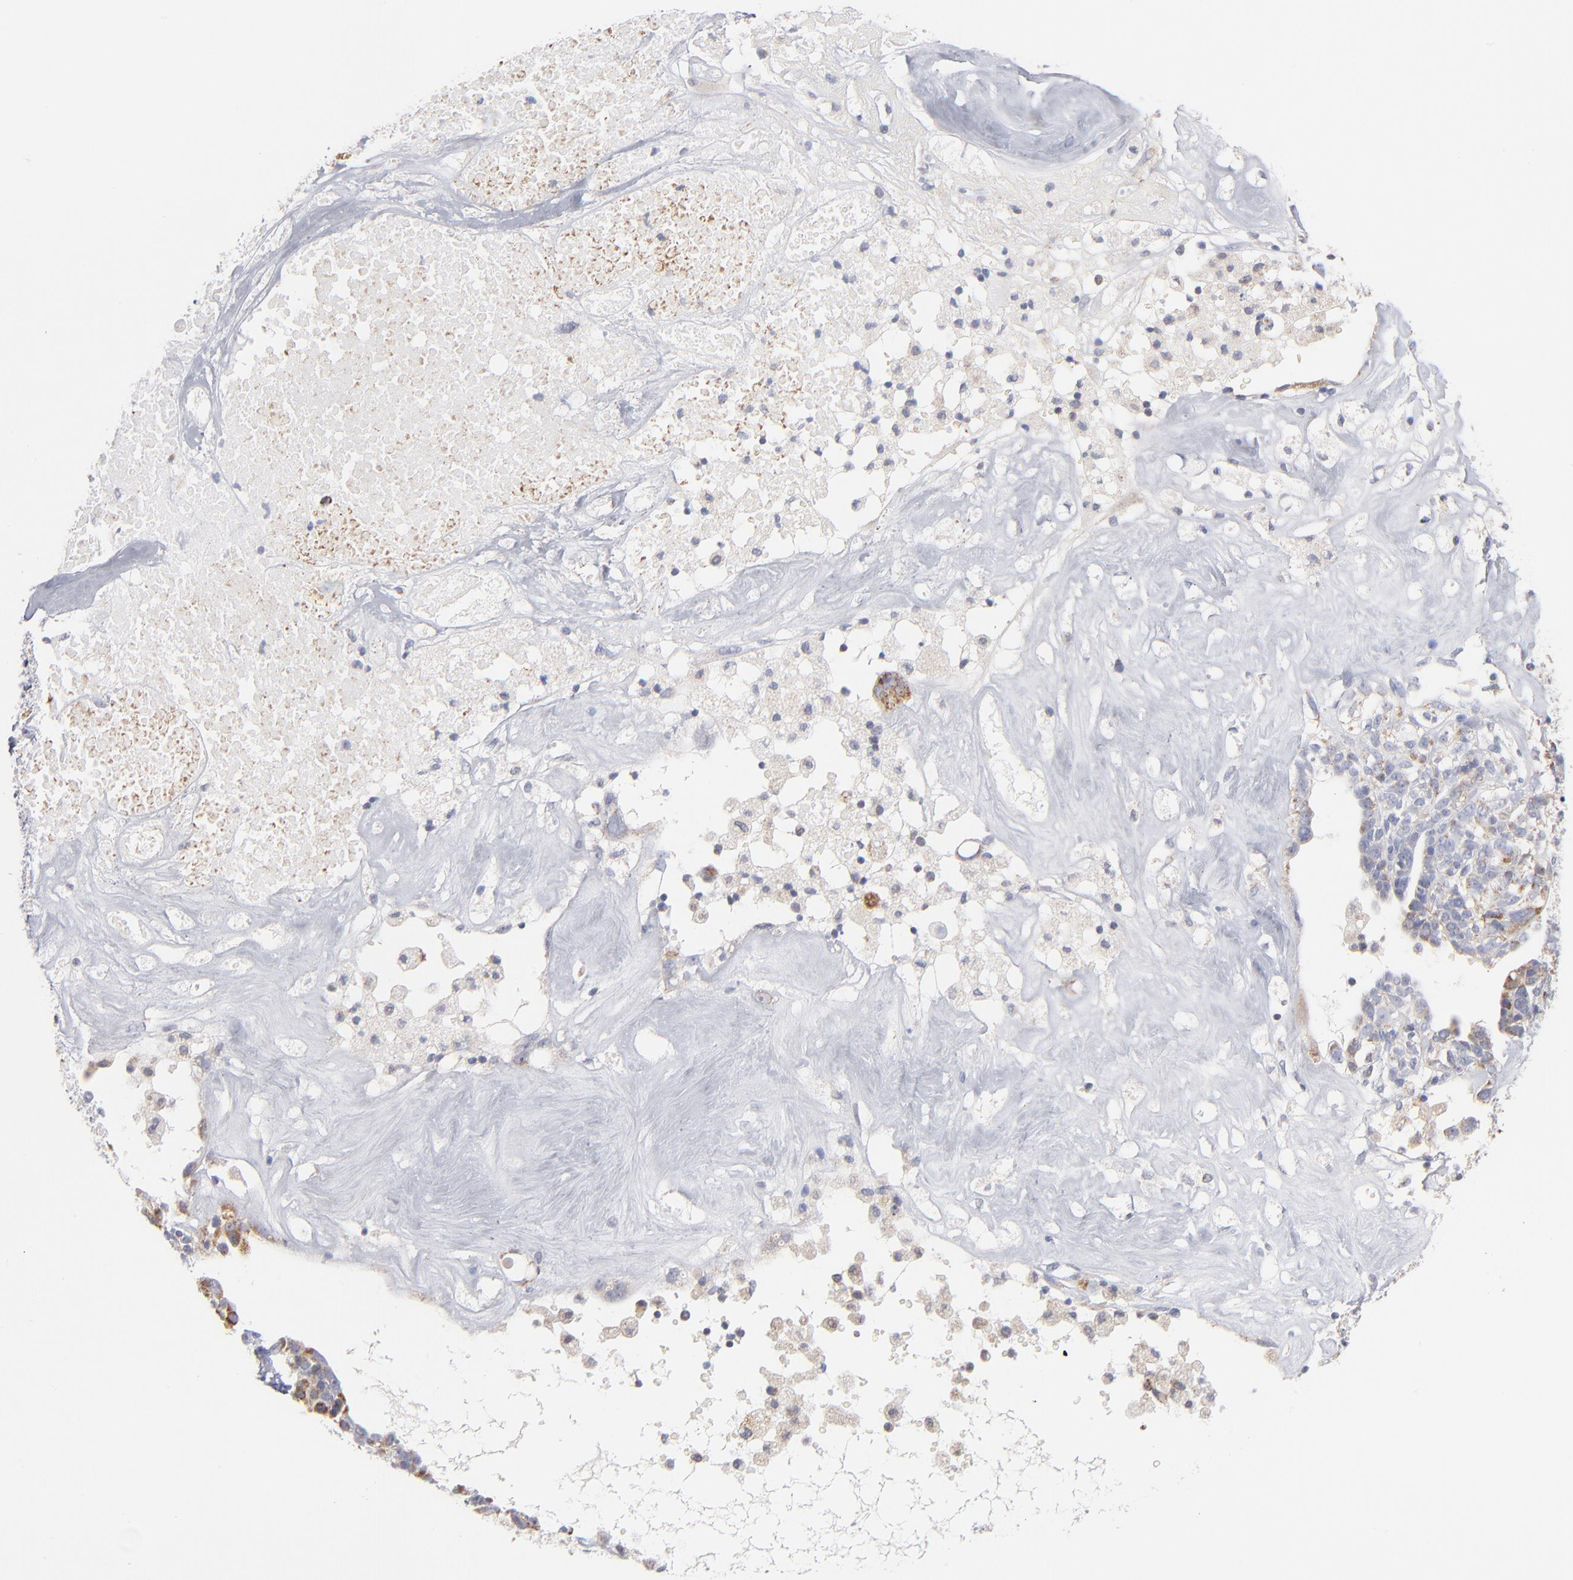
{"staining": {"intensity": "moderate", "quantity": "<25%", "location": "cytoplasmic/membranous"}, "tissue": "ovarian cancer", "cell_type": "Tumor cells", "image_type": "cancer", "snomed": [{"axis": "morphology", "description": "Cystadenocarcinoma, serous, NOS"}, {"axis": "topography", "description": "Ovary"}], "caption": "Human ovarian serous cystadenocarcinoma stained with a protein marker demonstrates moderate staining in tumor cells.", "gene": "MRPL58", "patient": {"sex": "female", "age": 66}}